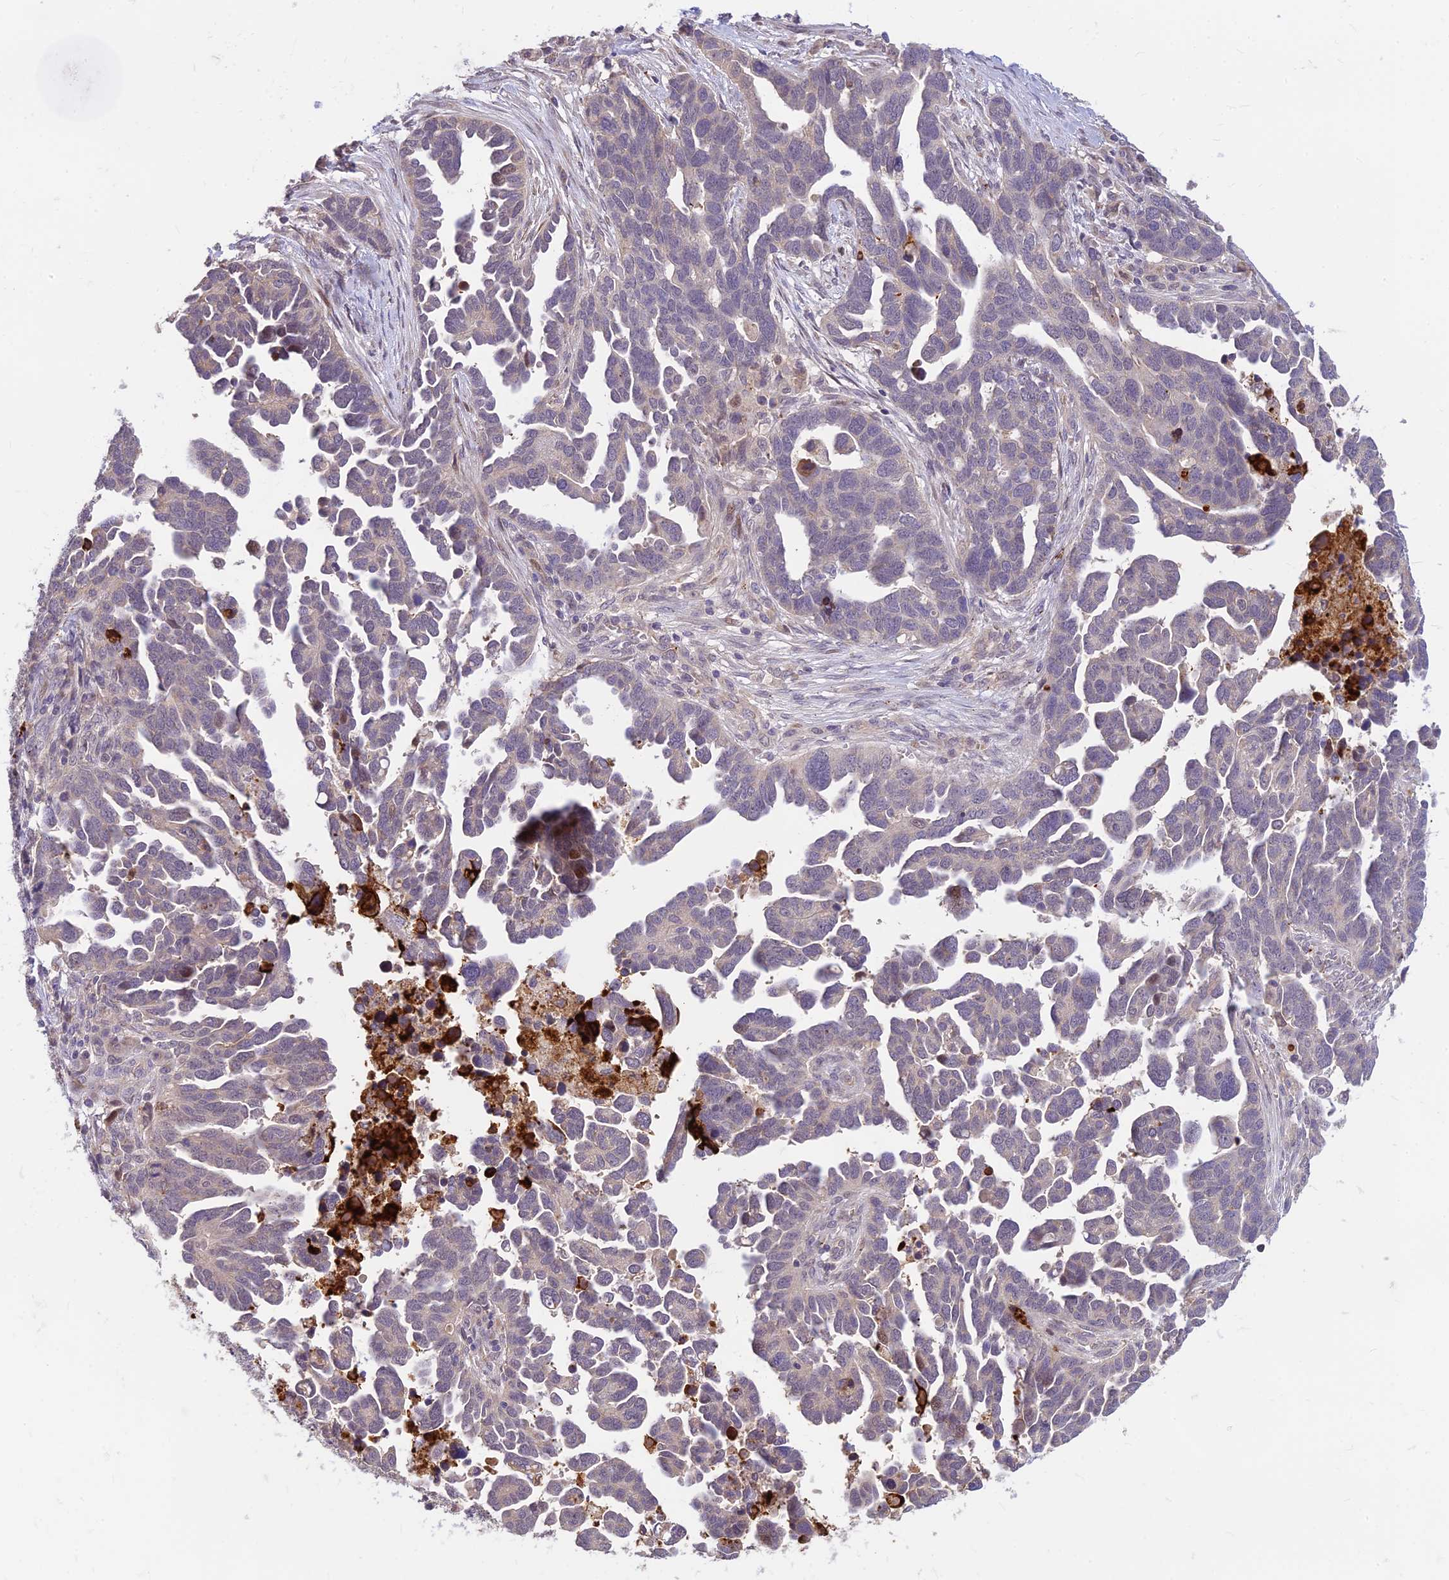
{"staining": {"intensity": "negative", "quantity": "none", "location": "none"}, "tissue": "ovarian cancer", "cell_type": "Tumor cells", "image_type": "cancer", "snomed": [{"axis": "morphology", "description": "Cystadenocarcinoma, serous, NOS"}, {"axis": "topography", "description": "Ovary"}], "caption": "IHC micrograph of neoplastic tissue: ovarian cancer stained with DAB displays no significant protein staining in tumor cells. (IHC, brightfield microscopy, high magnification).", "gene": "ASPDH", "patient": {"sex": "female", "age": 54}}